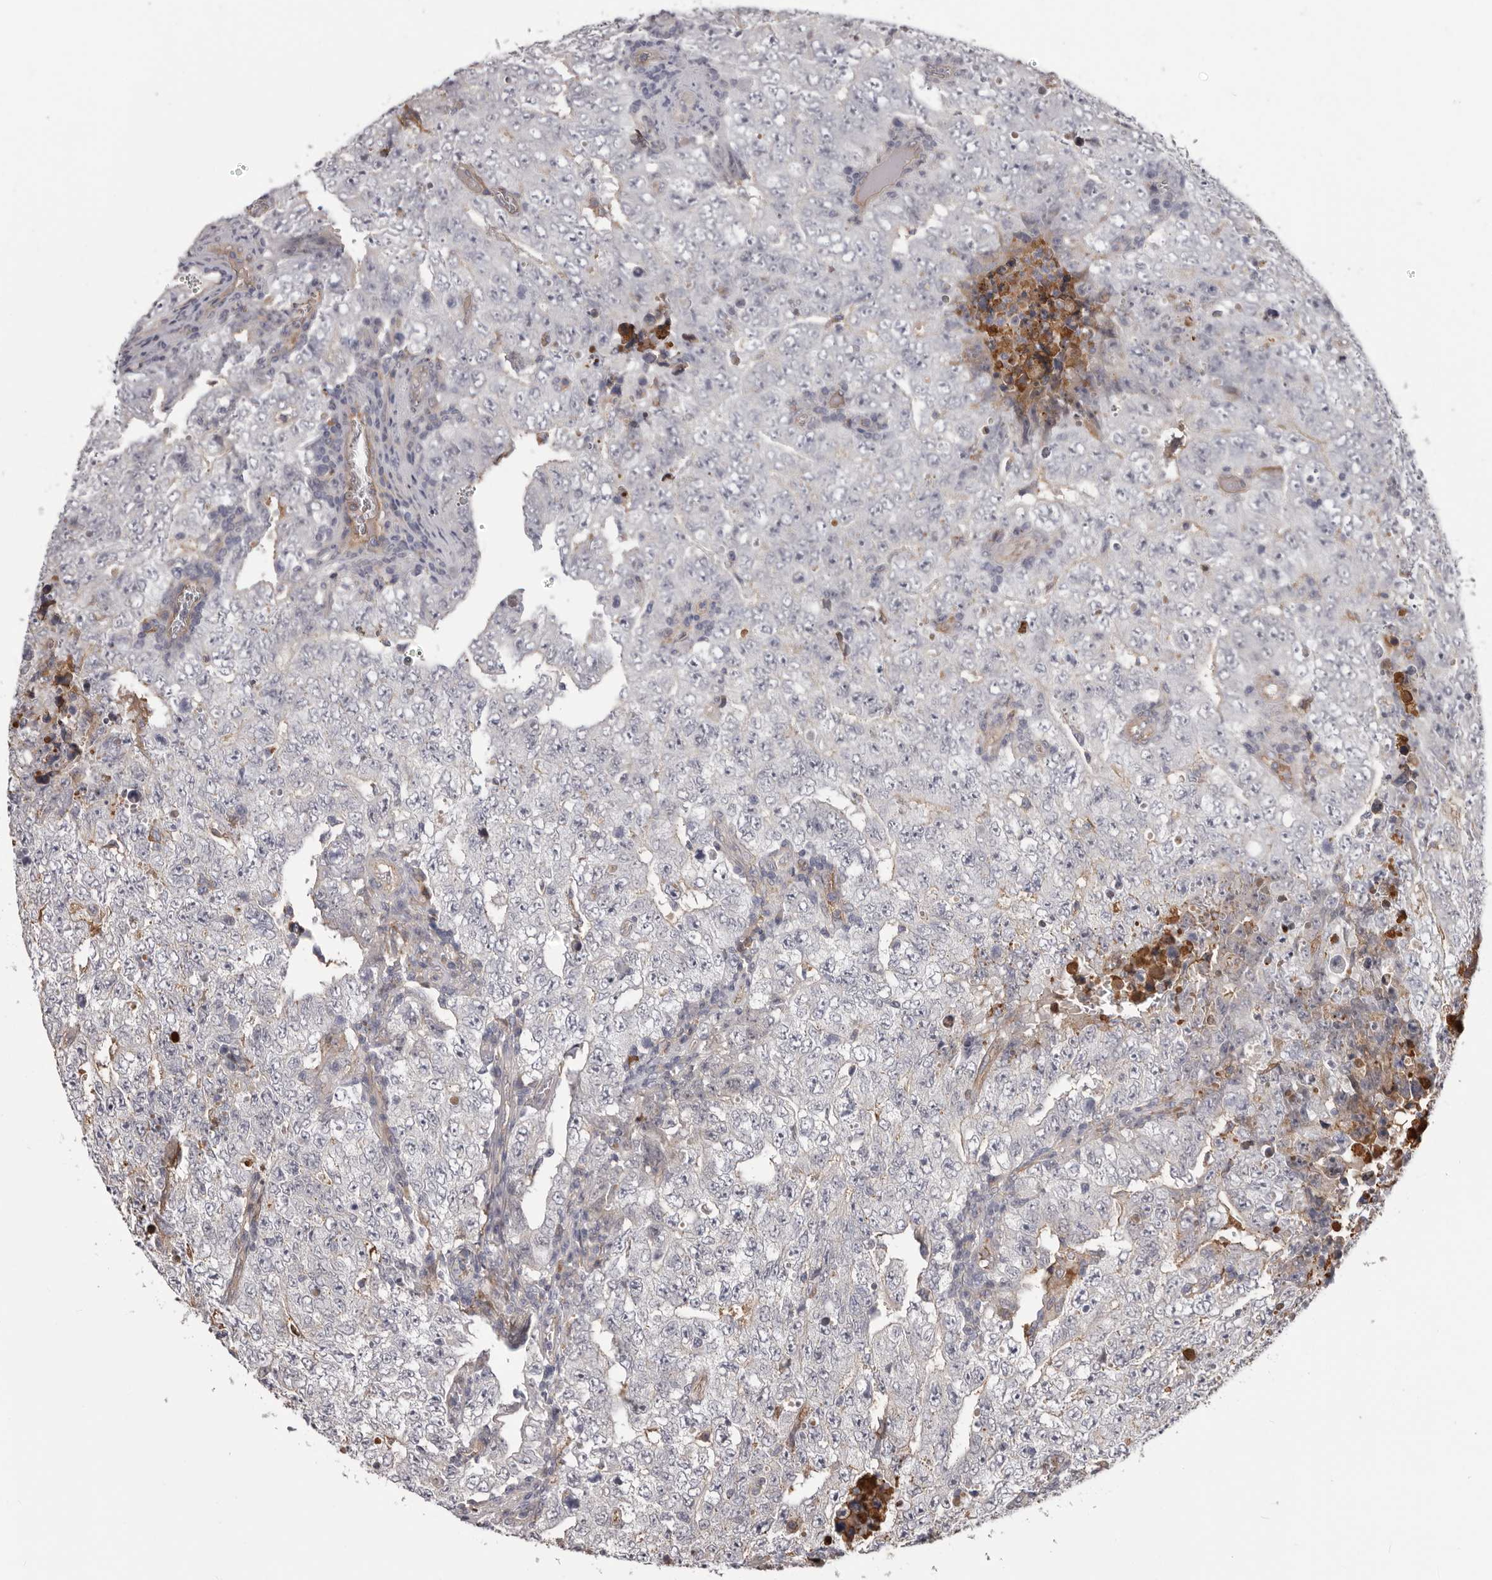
{"staining": {"intensity": "weak", "quantity": "<25%", "location": "cytoplasmic/membranous"}, "tissue": "testis cancer", "cell_type": "Tumor cells", "image_type": "cancer", "snomed": [{"axis": "morphology", "description": "Carcinoma, Embryonal, NOS"}, {"axis": "topography", "description": "Testis"}], "caption": "Photomicrograph shows no significant protein expression in tumor cells of testis cancer. (Brightfield microscopy of DAB (3,3'-diaminobenzidine) immunohistochemistry at high magnification).", "gene": "OTUD3", "patient": {"sex": "male", "age": 26}}